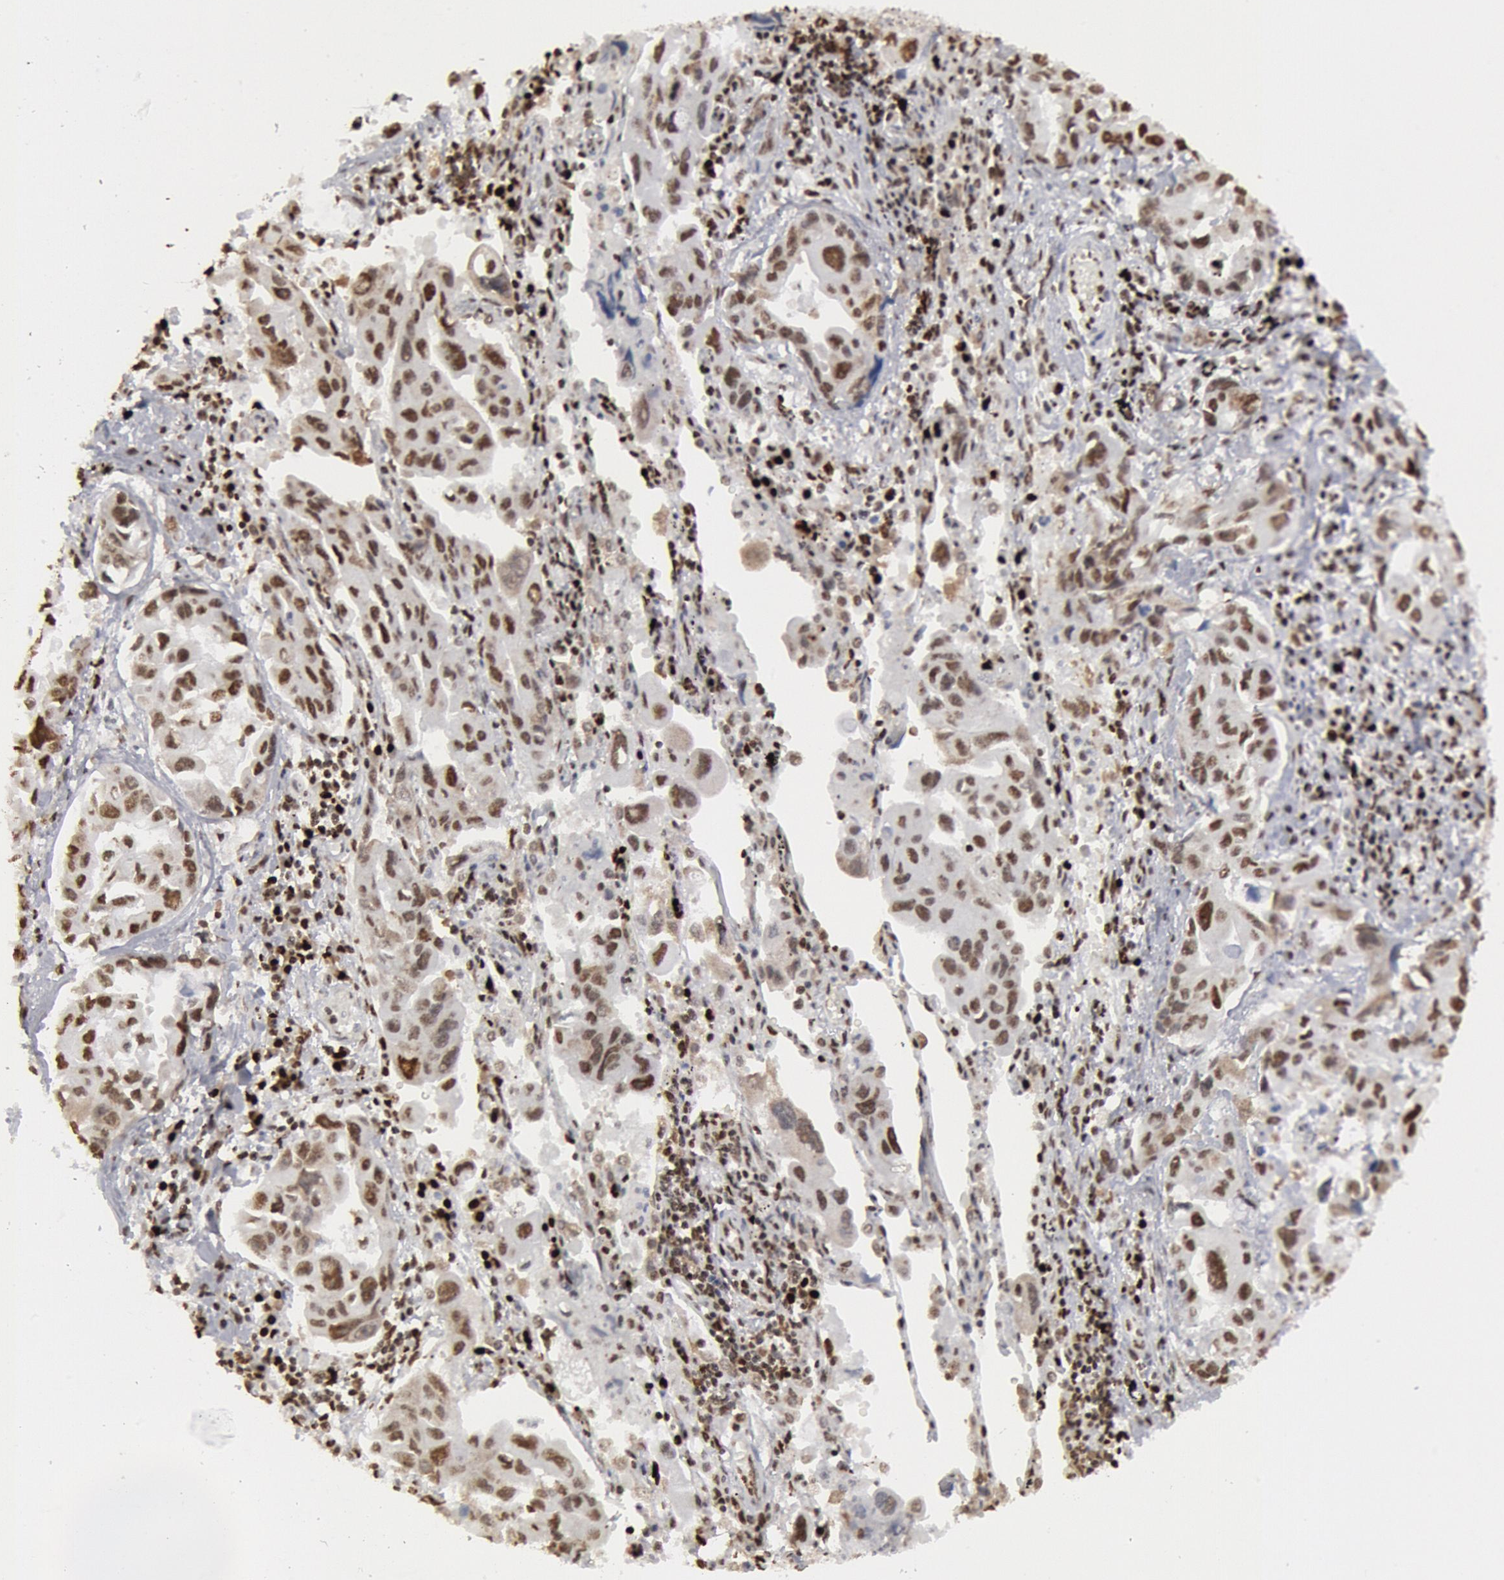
{"staining": {"intensity": "strong", "quantity": ">75%", "location": "nuclear"}, "tissue": "lung cancer", "cell_type": "Tumor cells", "image_type": "cancer", "snomed": [{"axis": "morphology", "description": "Adenocarcinoma, NOS"}, {"axis": "topography", "description": "Lung"}], "caption": "Immunohistochemistry histopathology image of human lung cancer stained for a protein (brown), which reveals high levels of strong nuclear staining in approximately >75% of tumor cells.", "gene": "SUB1", "patient": {"sex": "male", "age": 64}}